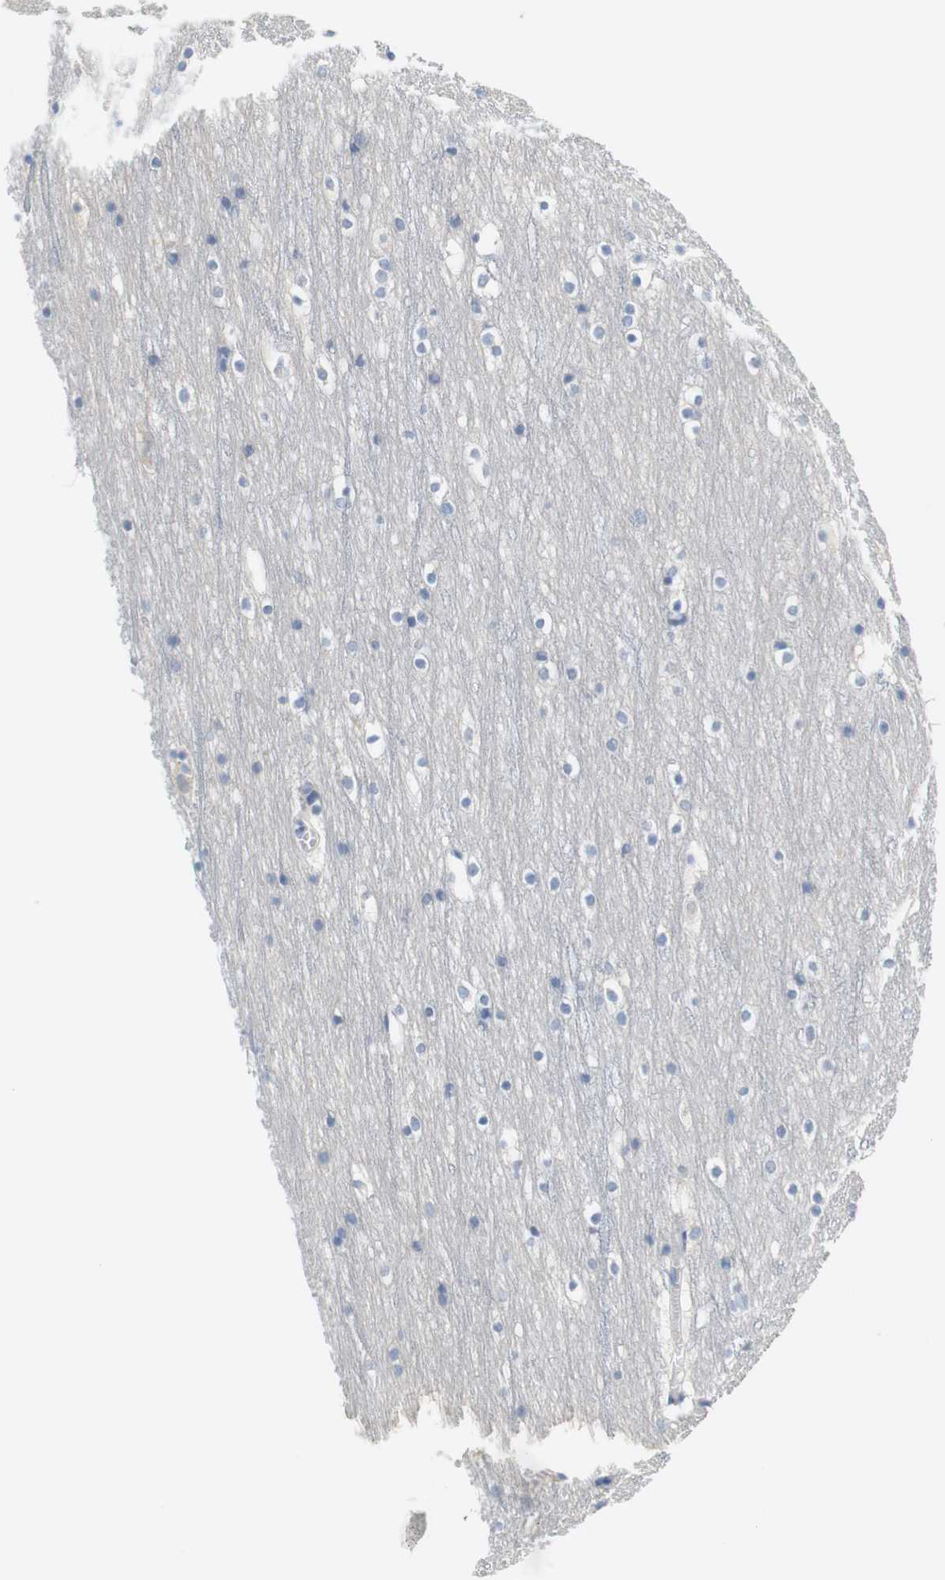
{"staining": {"intensity": "negative", "quantity": "none", "location": "none"}, "tissue": "cerebral cortex", "cell_type": "Endothelial cells", "image_type": "normal", "snomed": [{"axis": "morphology", "description": "Normal tissue, NOS"}, {"axis": "topography", "description": "Cerebral cortex"}], "caption": "Endothelial cells show no significant protein staining in benign cerebral cortex.", "gene": "RGS9", "patient": {"sex": "male", "age": 45}}